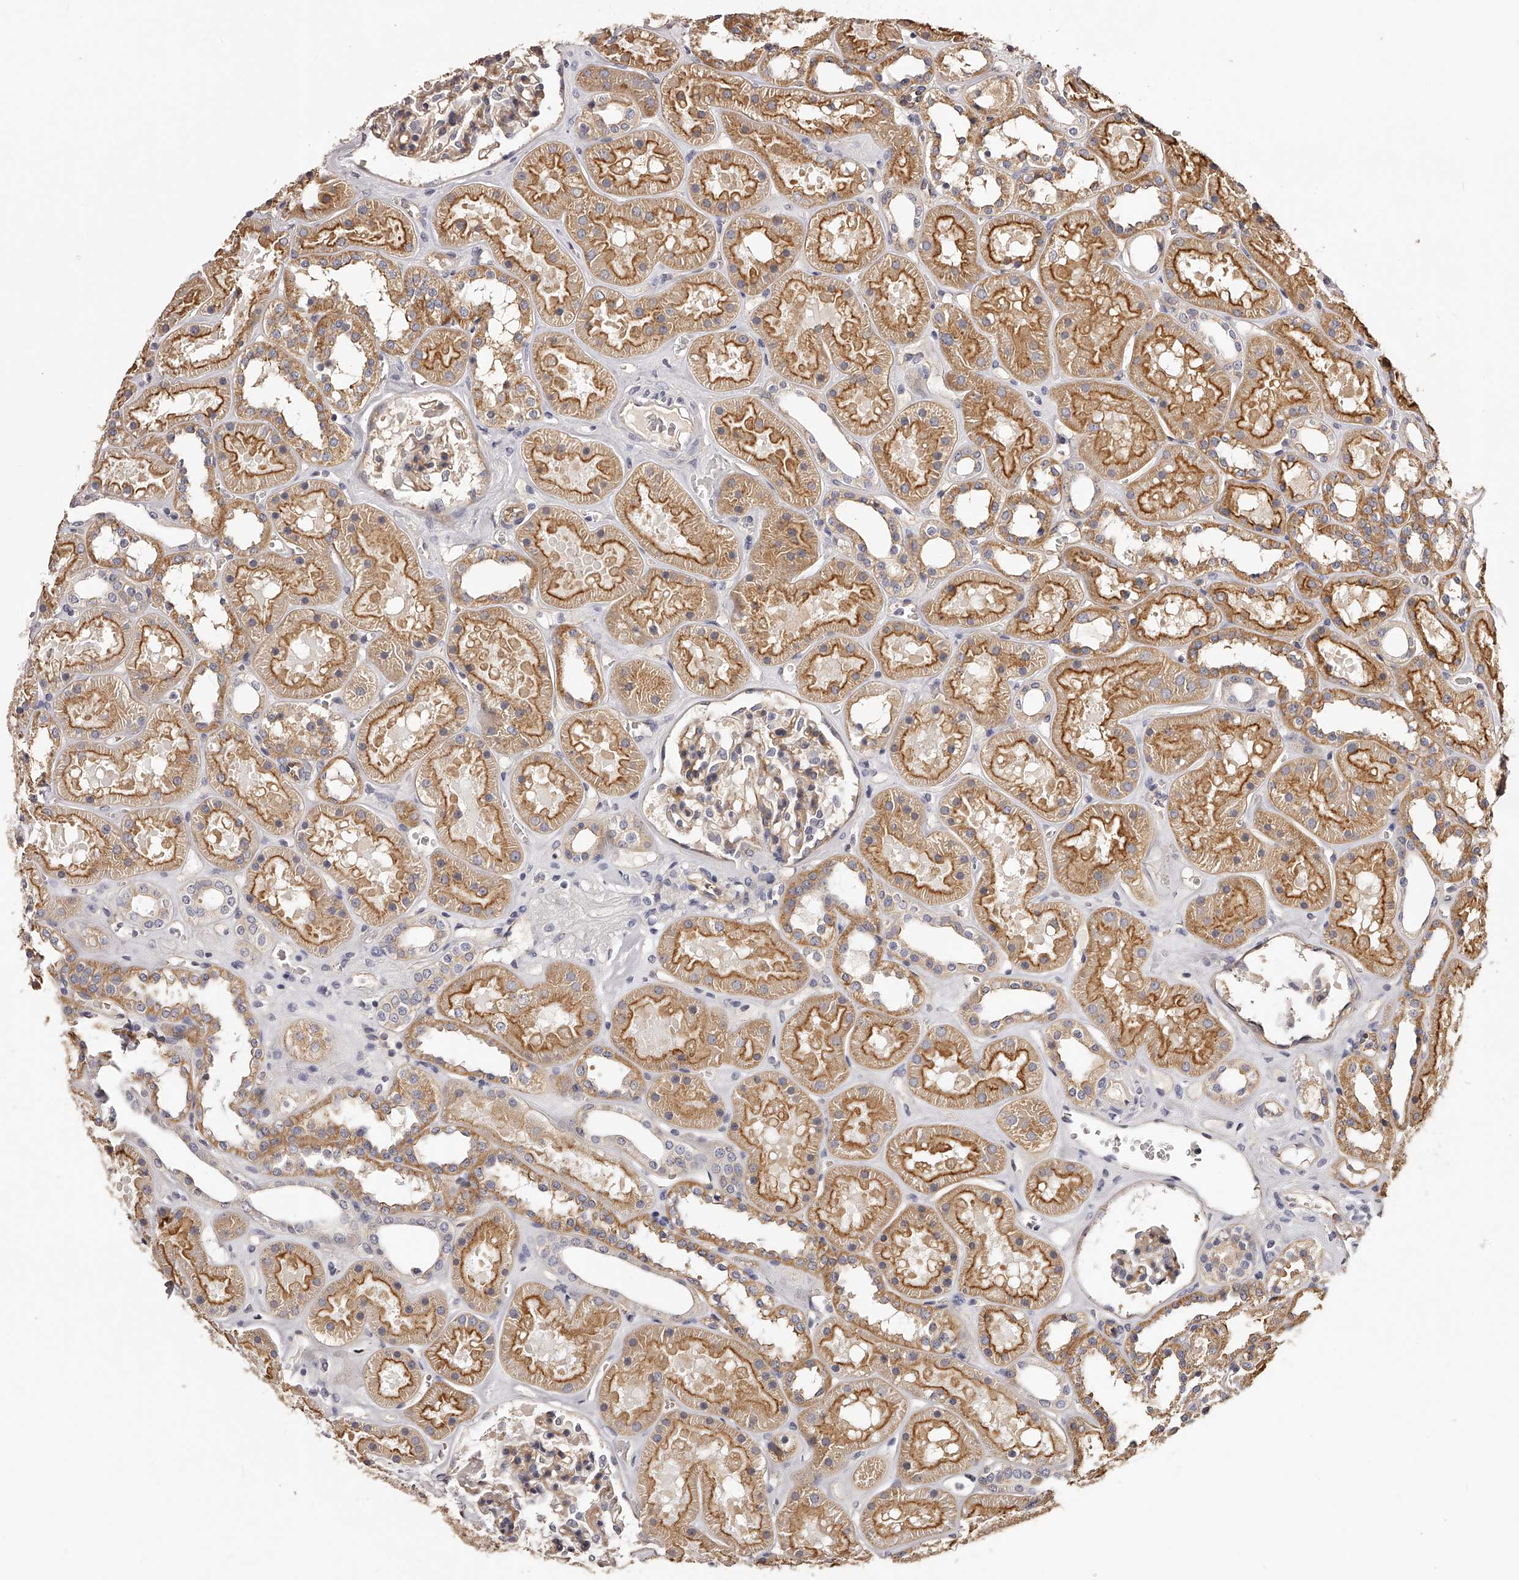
{"staining": {"intensity": "weak", "quantity": ">75%", "location": "cytoplasmic/membranous"}, "tissue": "kidney", "cell_type": "Cells in glomeruli", "image_type": "normal", "snomed": [{"axis": "morphology", "description": "Normal tissue, NOS"}, {"axis": "topography", "description": "Kidney"}], "caption": "Unremarkable kidney reveals weak cytoplasmic/membranous staining in approximately >75% of cells in glomeruli.", "gene": "LTV1", "patient": {"sex": "female", "age": 41}}